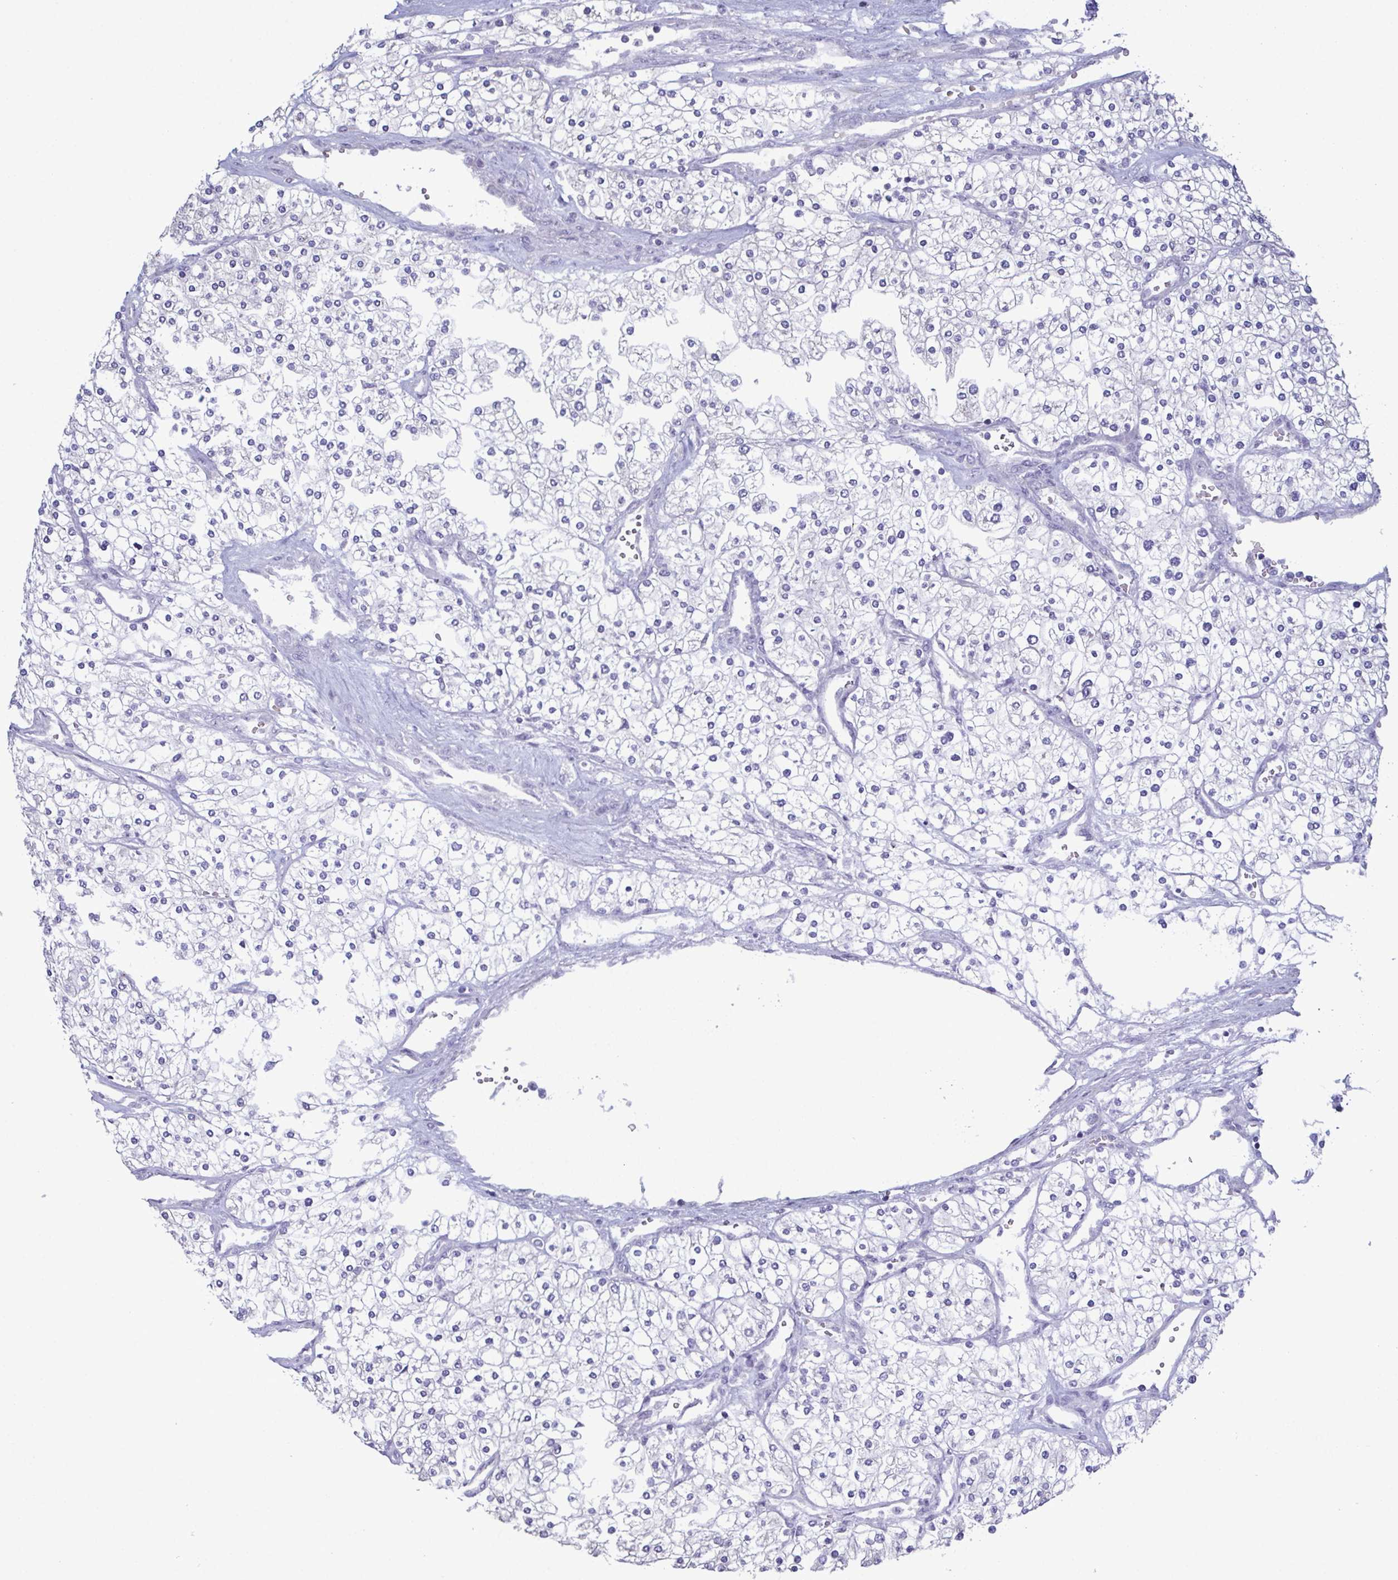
{"staining": {"intensity": "negative", "quantity": "none", "location": "none"}, "tissue": "renal cancer", "cell_type": "Tumor cells", "image_type": "cancer", "snomed": [{"axis": "morphology", "description": "Adenocarcinoma, NOS"}, {"axis": "topography", "description": "Kidney"}], "caption": "Immunohistochemical staining of human renal cancer exhibits no significant positivity in tumor cells. The staining was performed using DAB to visualize the protein expression in brown, while the nuclei were stained in blue with hematoxylin (Magnification: 20x).", "gene": "GLDC", "patient": {"sex": "male", "age": 80}}